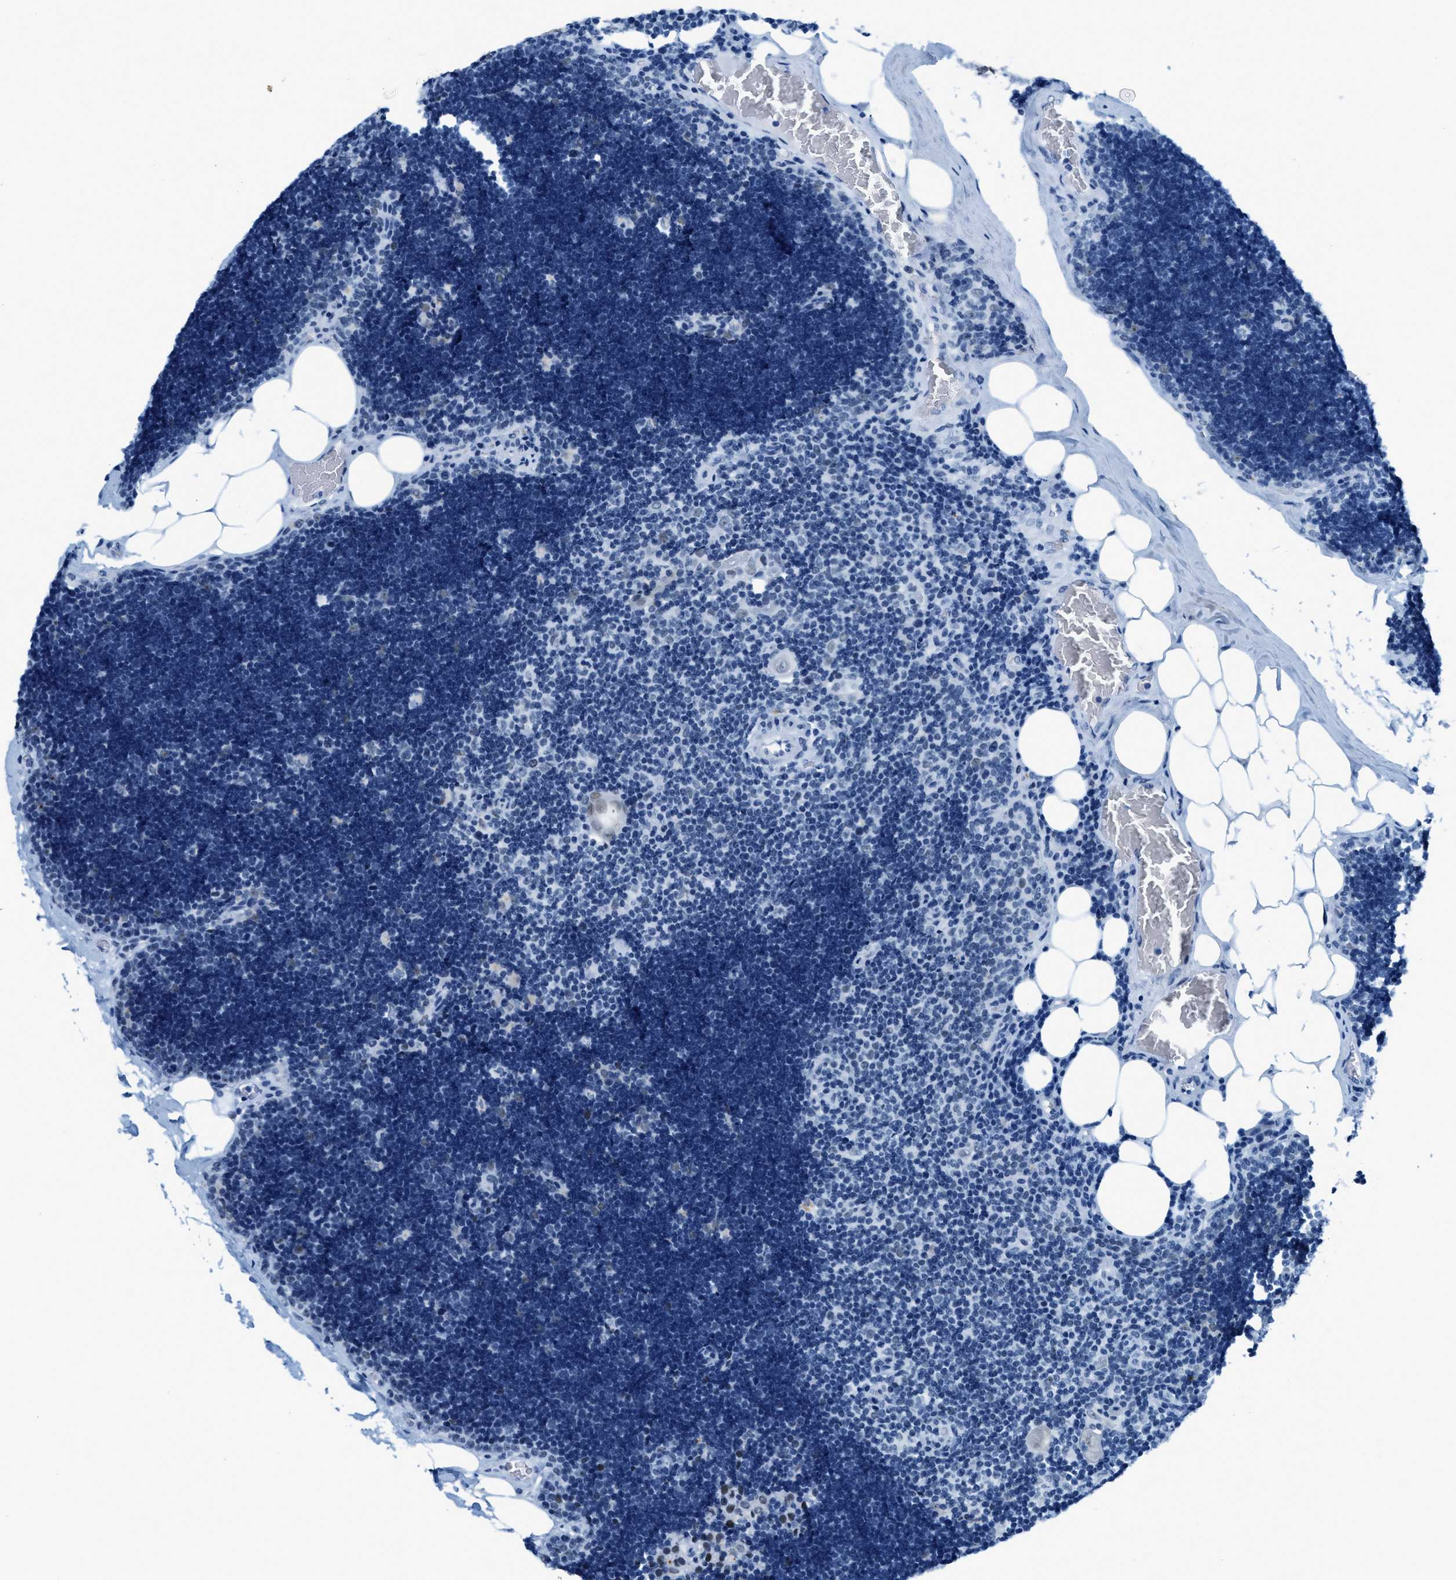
{"staining": {"intensity": "weak", "quantity": "<25%", "location": "nuclear"}, "tissue": "lymph node", "cell_type": "Germinal center cells", "image_type": "normal", "snomed": [{"axis": "morphology", "description": "Normal tissue, NOS"}, {"axis": "topography", "description": "Lymph node"}], "caption": "The IHC image has no significant staining in germinal center cells of lymph node.", "gene": "PLA2G2A", "patient": {"sex": "male", "age": 33}}